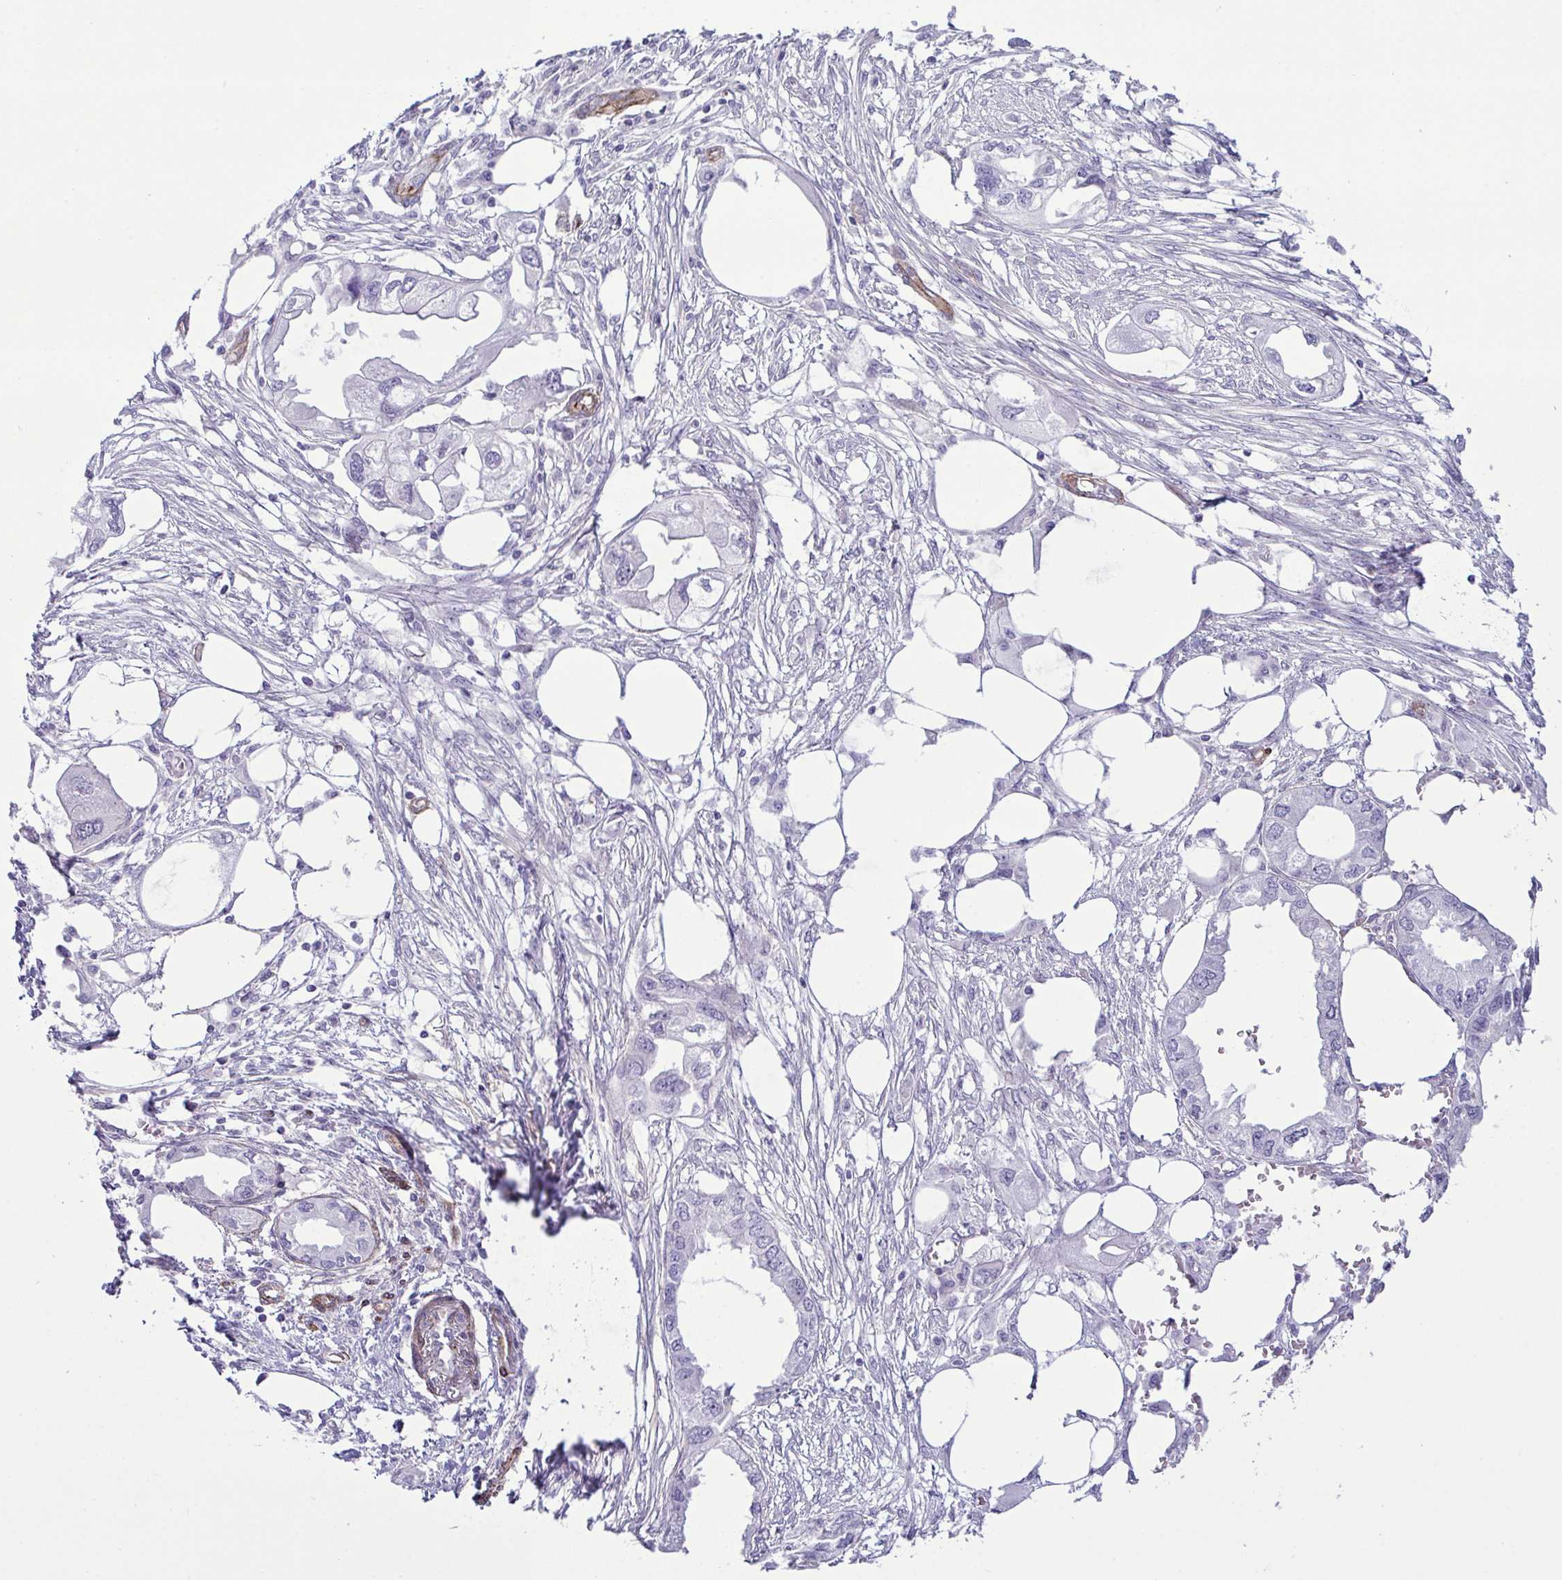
{"staining": {"intensity": "negative", "quantity": "none", "location": "none"}, "tissue": "endometrial cancer", "cell_type": "Tumor cells", "image_type": "cancer", "snomed": [{"axis": "morphology", "description": "Adenocarcinoma, NOS"}, {"axis": "morphology", "description": "Adenocarcinoma, metastatic, NOS"}, {"axis": "topography", "description": "Adipose tissue"}, {"axis": "topography", "description": "Endometrium"}], "caption": "Image shows no protein staining in tumor cells of endometrial metastatic adenocarcinoma tissue.", "gene": "SYNPO2L", "patient": {"sex": "female", "age": 67}}